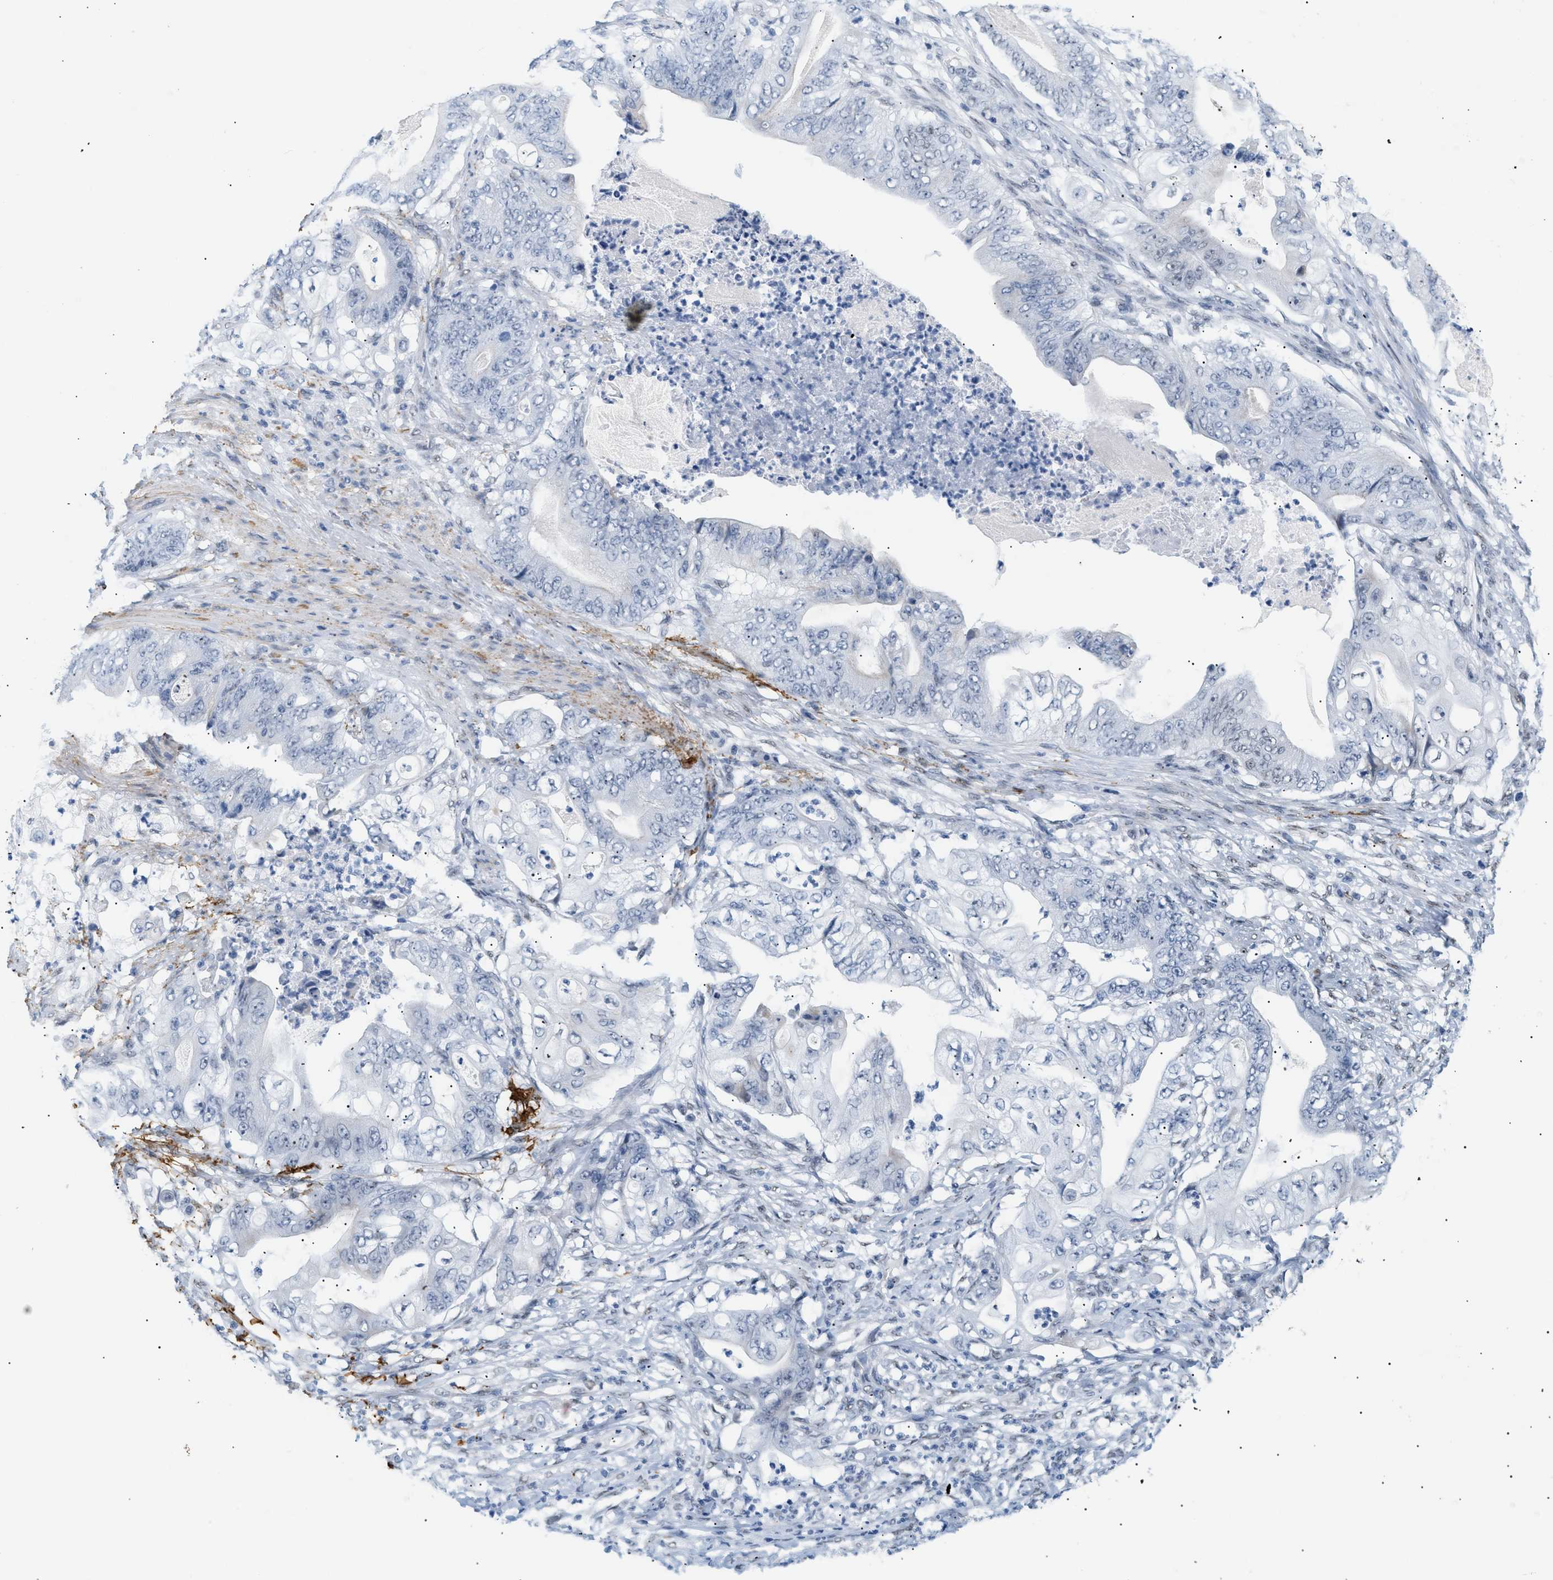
{"staining": {"intensity": "negative", "quantity": "none", "location": "none"}, "tissue": "stomach cancer", "cell_type": "Tumor cells", "image_type": "cancer", "snomed": [{"axis": "morphology", "description": "Adenocarcinoma, NOS"}, {"axis": "topography", "description": "Stomach"}], "caption": "Stomach cancer was stained to show a protein in brown. There is no significant positivity in tumor cells.", "gene": "ELN", "patient": {"sex": "female", "age": 73}}